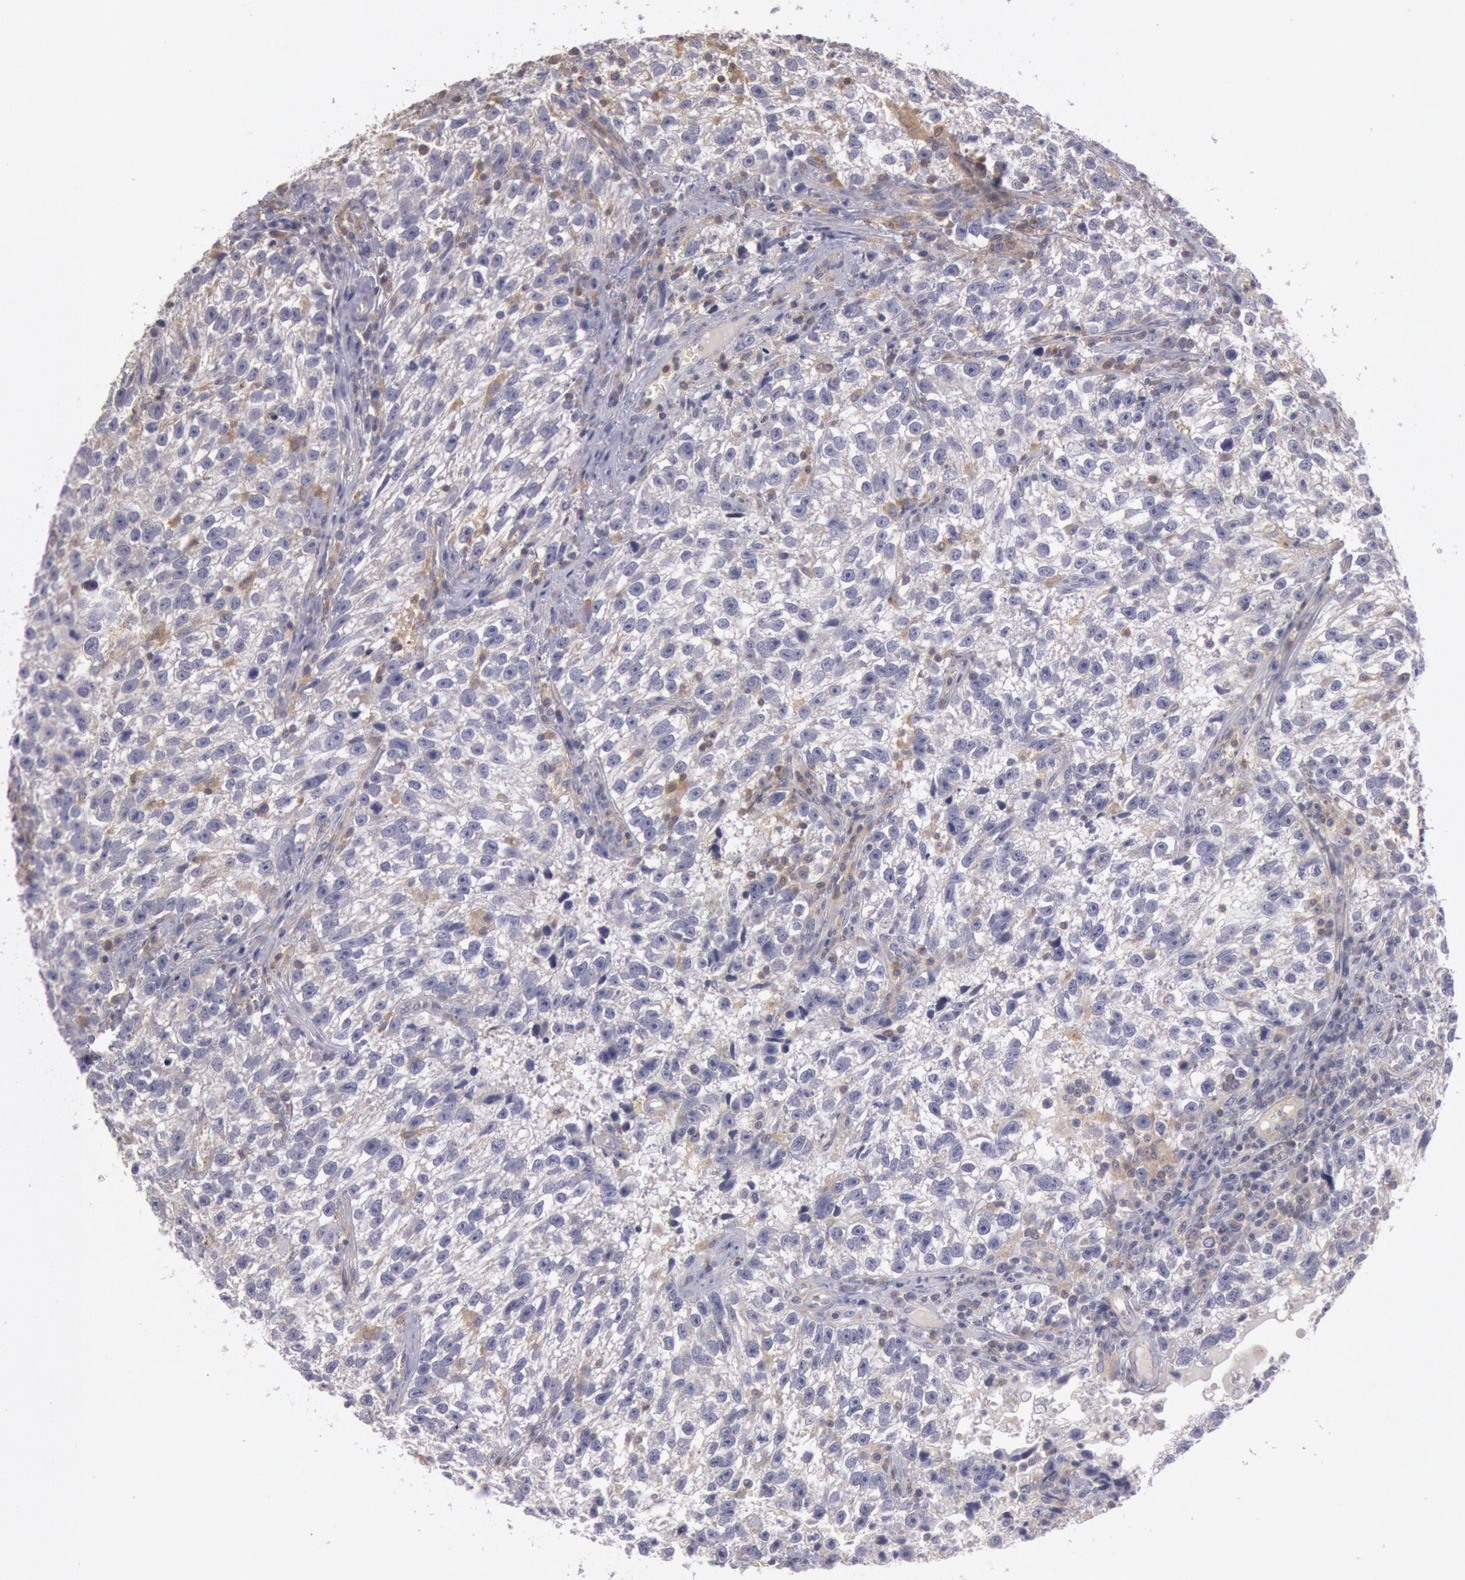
{"staining": {"intensity": "negative", "quantity": "none", "location": "none"}, "tissue": "testis cancer", "cell_type": "Tumor cells", "image_type": "cancer", "snomed": [{"axis": "morphology", "description": "Seminoma, NOS"}, {"axis": "topography", "description": "Testis"}], "caption": "Tumor cells show no significant protein expression in seminoma (testis). (Brightfield microscopy of DAB IHC at high magnification).", "gene": "PIK3R1", "patient": {"sex": "male", "age": 38}}